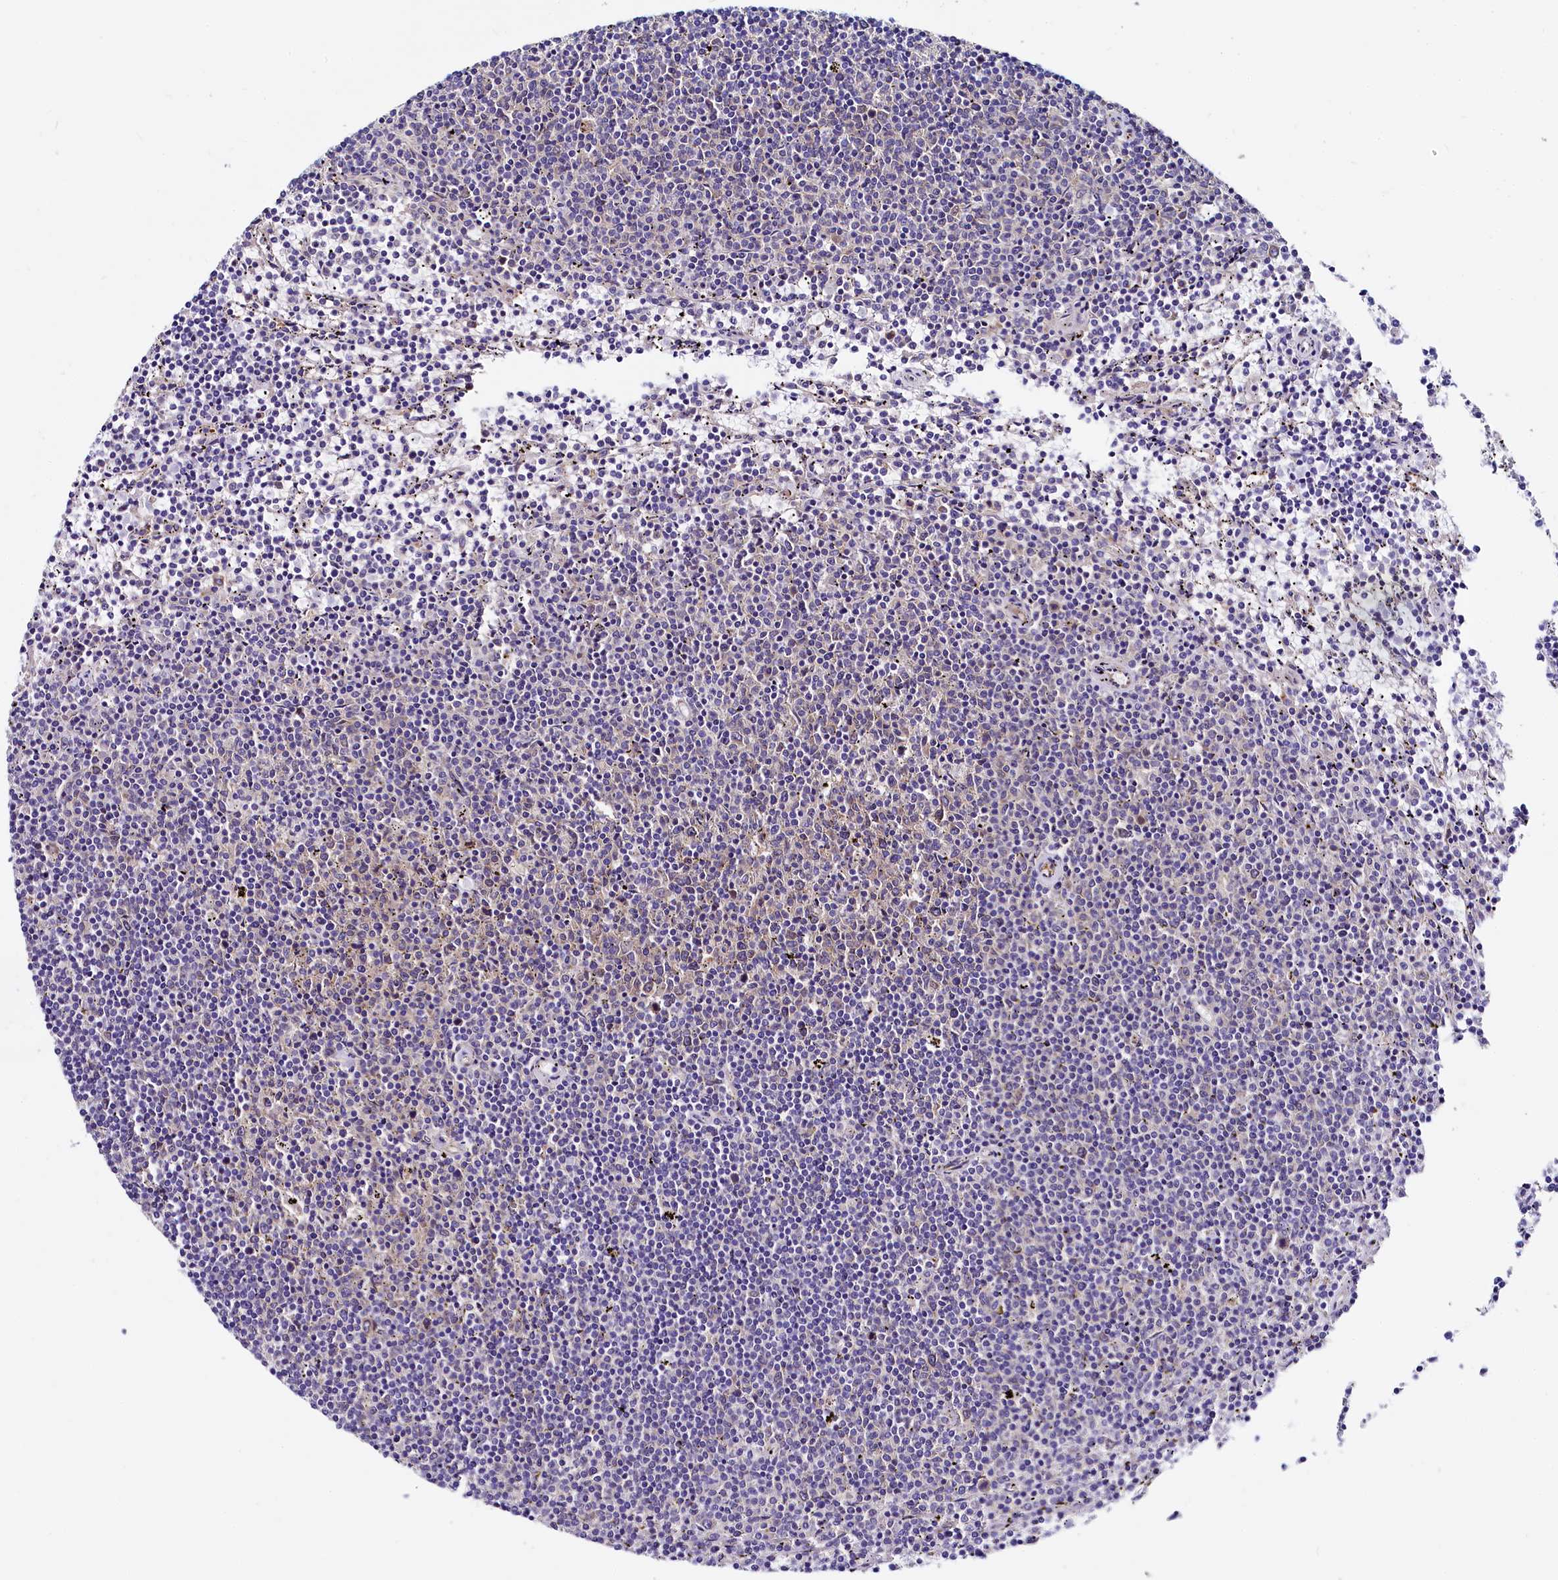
{"staining": {"intensity": "negative", "quantity": "none", "location": "none"}, "tissue": "lymphoma", "cell_type": "Tumor cells", "image_type": "cancer", "snomed": [{"axis": "morphology", "description": "Malignant lymphoma, non-Hodgkin's type, Low grade"}, {"axis": "topography", "description": "Spleen"}], "caption": "The micrograph displays no significant staining in tumor cells of low-grade malignant lymphoma, non-Hodgkin's type.", "gene": "QARS1", "patient": {"sex": "female", "age": 50}}